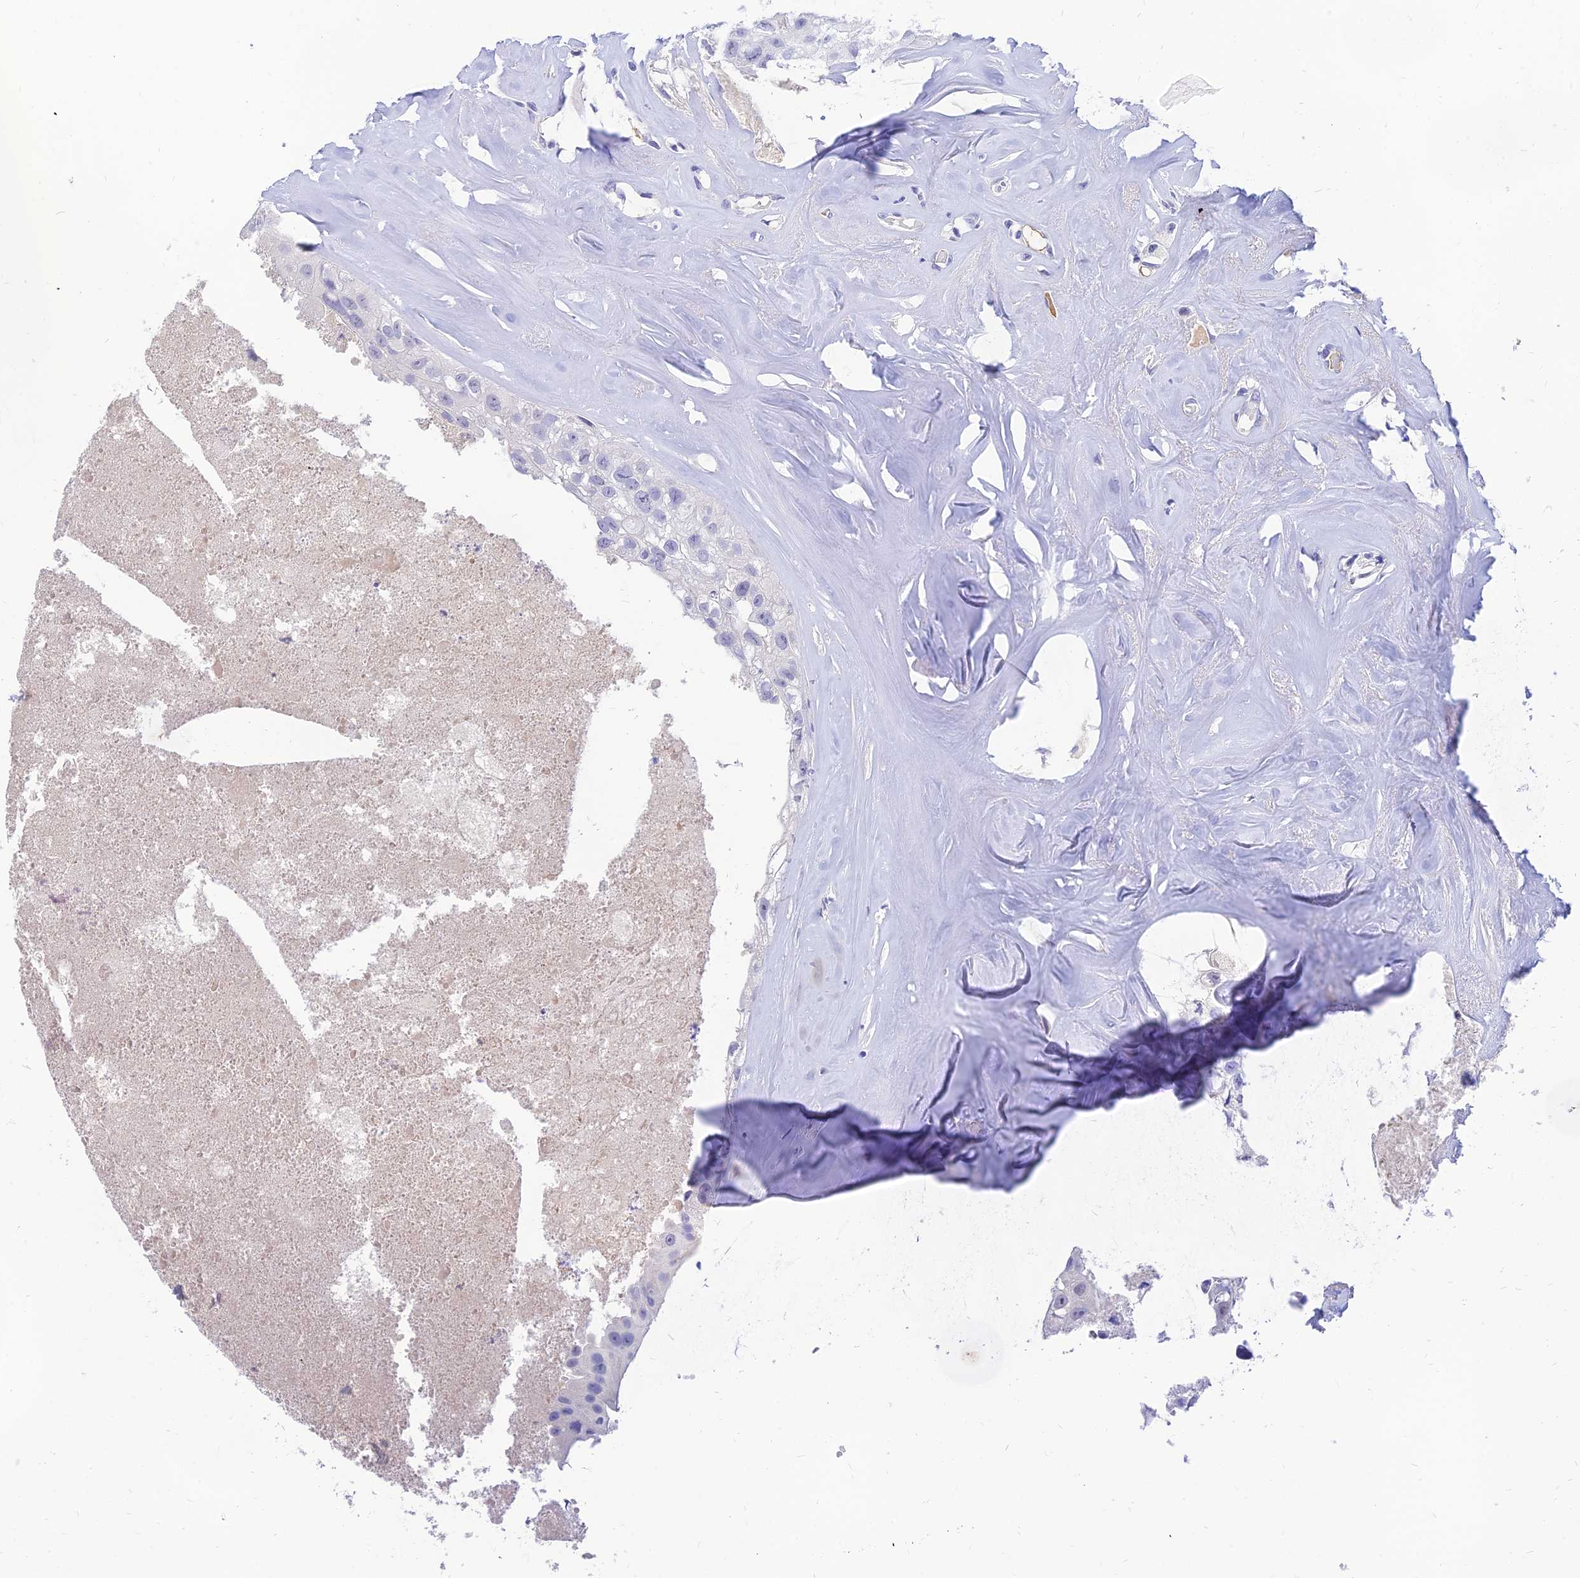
{"staining": {"intensity": "negative", "quantity": "none", "location": "none"}, "tissue": "head and neck cancer", "cell_type": "Tumor cells", "image_type": "cancer", "snomed": [{"axis": "morphology", "description": "Adenocarcinoma, NOS"}, {"axis": "morphology", "description": "Adenocarcinoma, metastatic, NOS"}, {"axis": "topography", "description": "Head-Neck"}], "caption": "Head and neck cancer (metastatic adenocarcinoma) was stained to show a protein in brown. There is no significant positivity in tumor cells. (Immunohistochemistry (ihc), brightfield microscopy, high magnification).", "gene": "TMEM161B", "patient": {"sex": "male", "age": 75}}